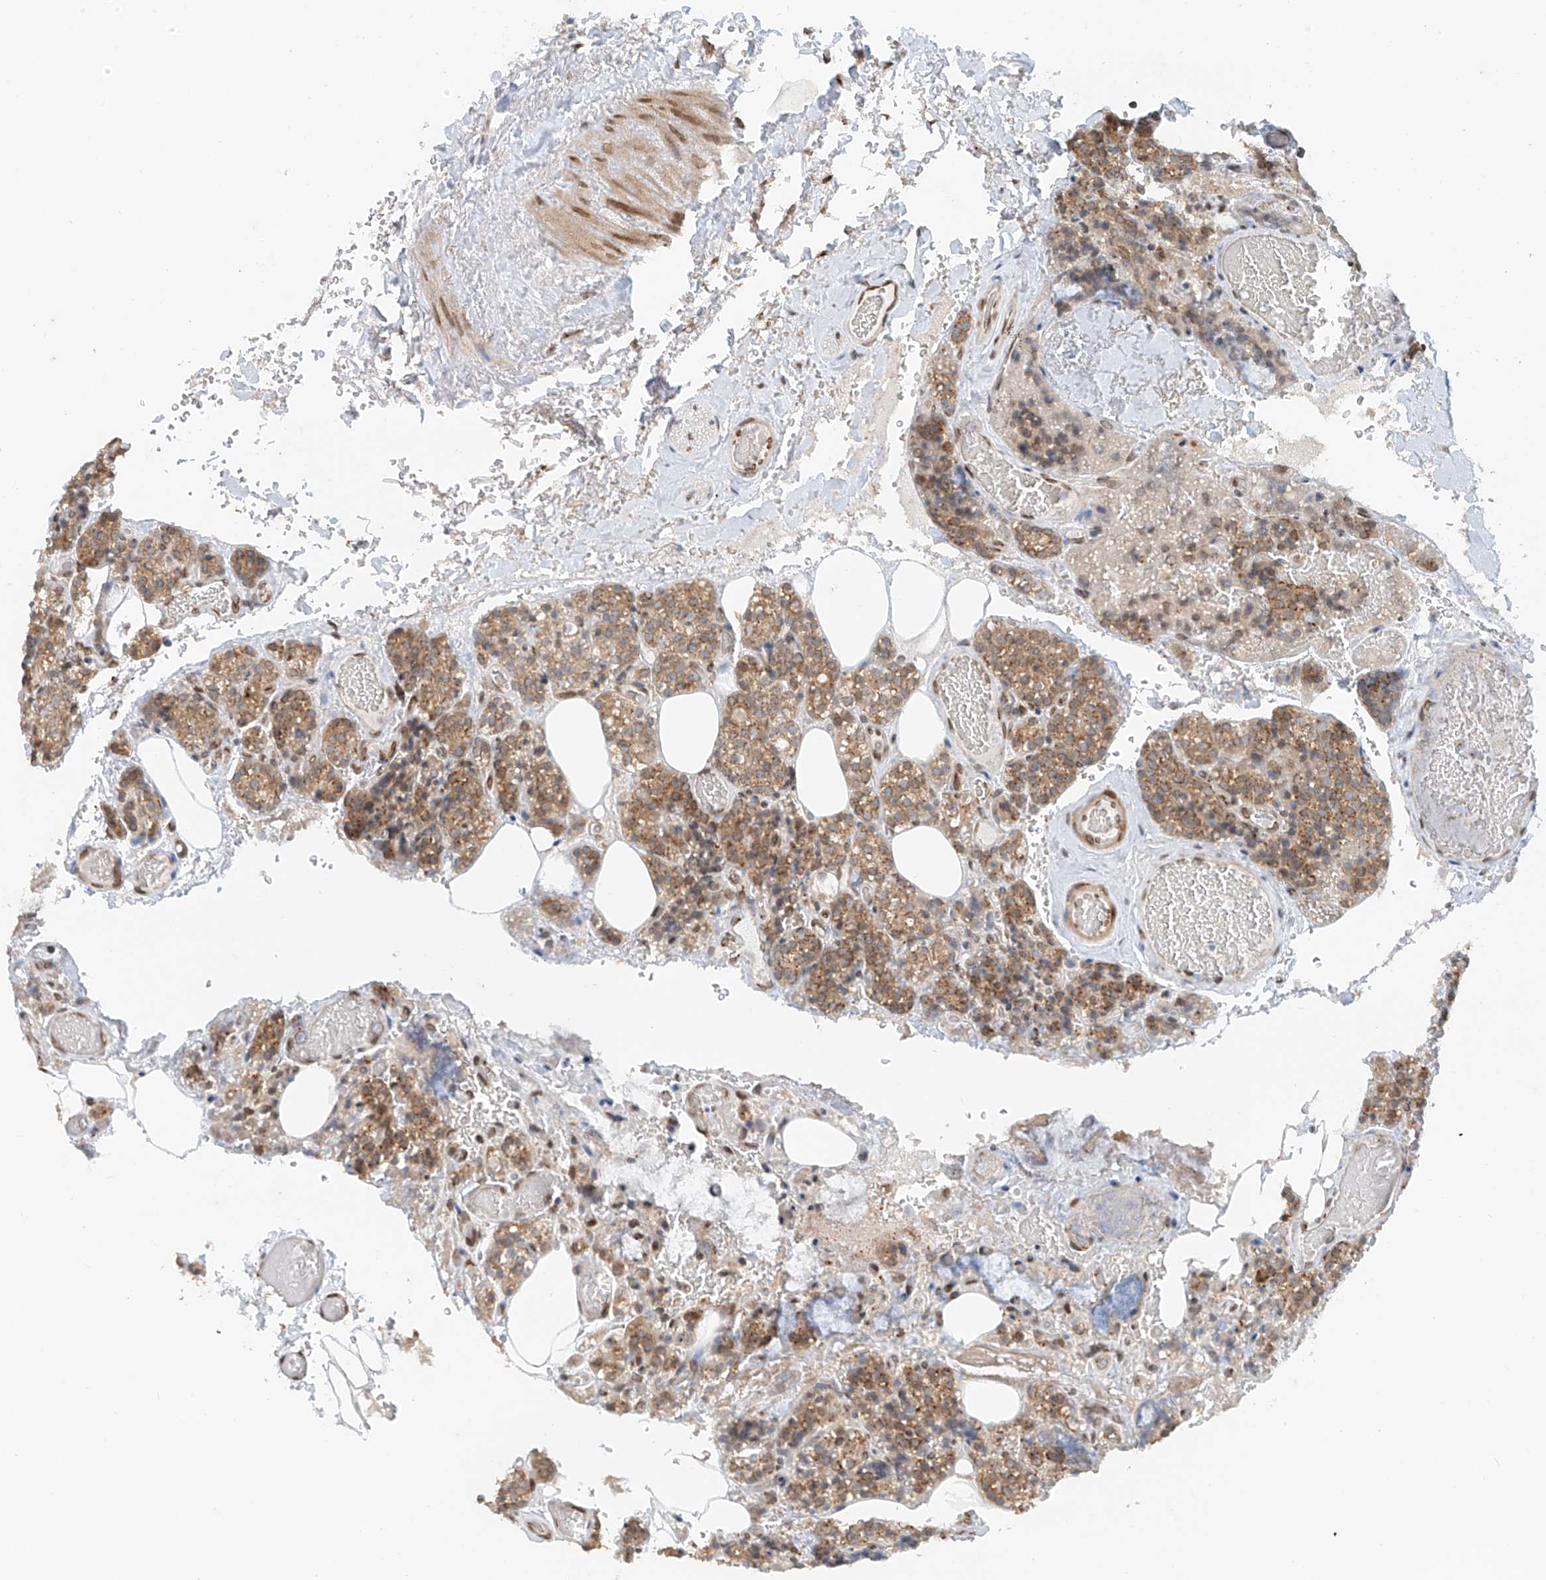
{"staining": {"intensity": "moderate", "quantity": "25%-75%", "location": "cytoplasmic/membranous,nuclear"}, "tissue": "parathyroid gland", "cell_type": "Glandular cells", "image_type": "normal", "snomed": [{"axis": "morphology", "description": "Normal tissue, NOS"}, {"axis": "topography", "description": "Parathyroid gland"}], "caption": "Brown immunohistochemical staining in normal parathyroid gland displays moderate cytoplasmic/membranous,nuclear positivity in about 25%-75% of glandular cells.", "gene": "STARD9", "patient": {"sex": "male", "age": 87}}